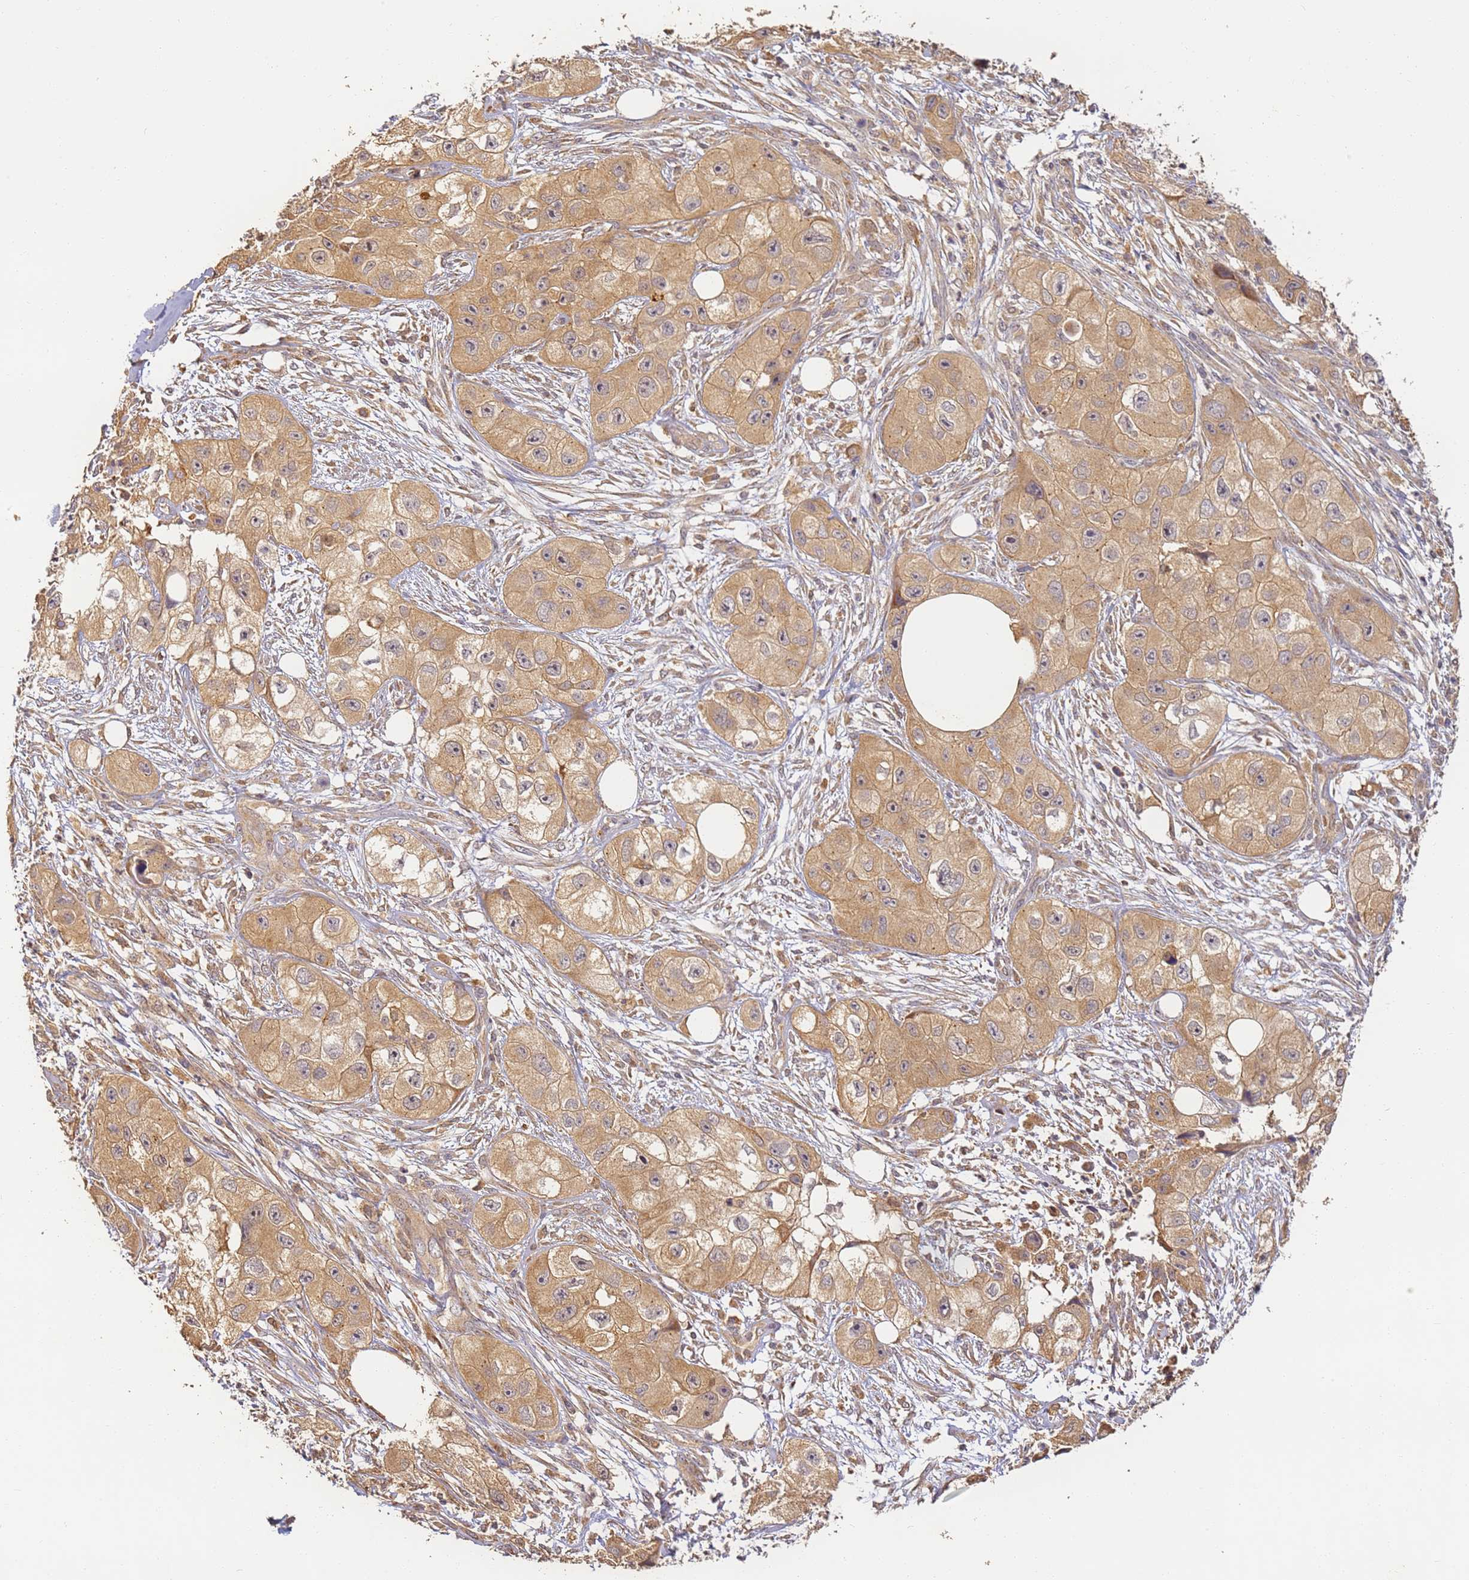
{"staining": {"intensity": "moderate", "quantity": ">75%", "location": "cytoplasmic/membranous"}, "tissue": "skin cancer", "cell_type": "Tumor cells", "image_type": "cancer", "snomed": [{"axis": "morphology", "description": "Squamous cell carcinoma, NOS"}, {"axis": "topography", "description": "Skin"}, {"axis": "topography", "description": "Subcutis"}], "caption": "The micrograph displays staining of squamous cell carcinoma (skin), revealing moderate cytoplasmic/membranous protein positivity (brown color) within tumor cells.", "gene": "TIGAR", "patient": {"sex": "male", "age": 73}}